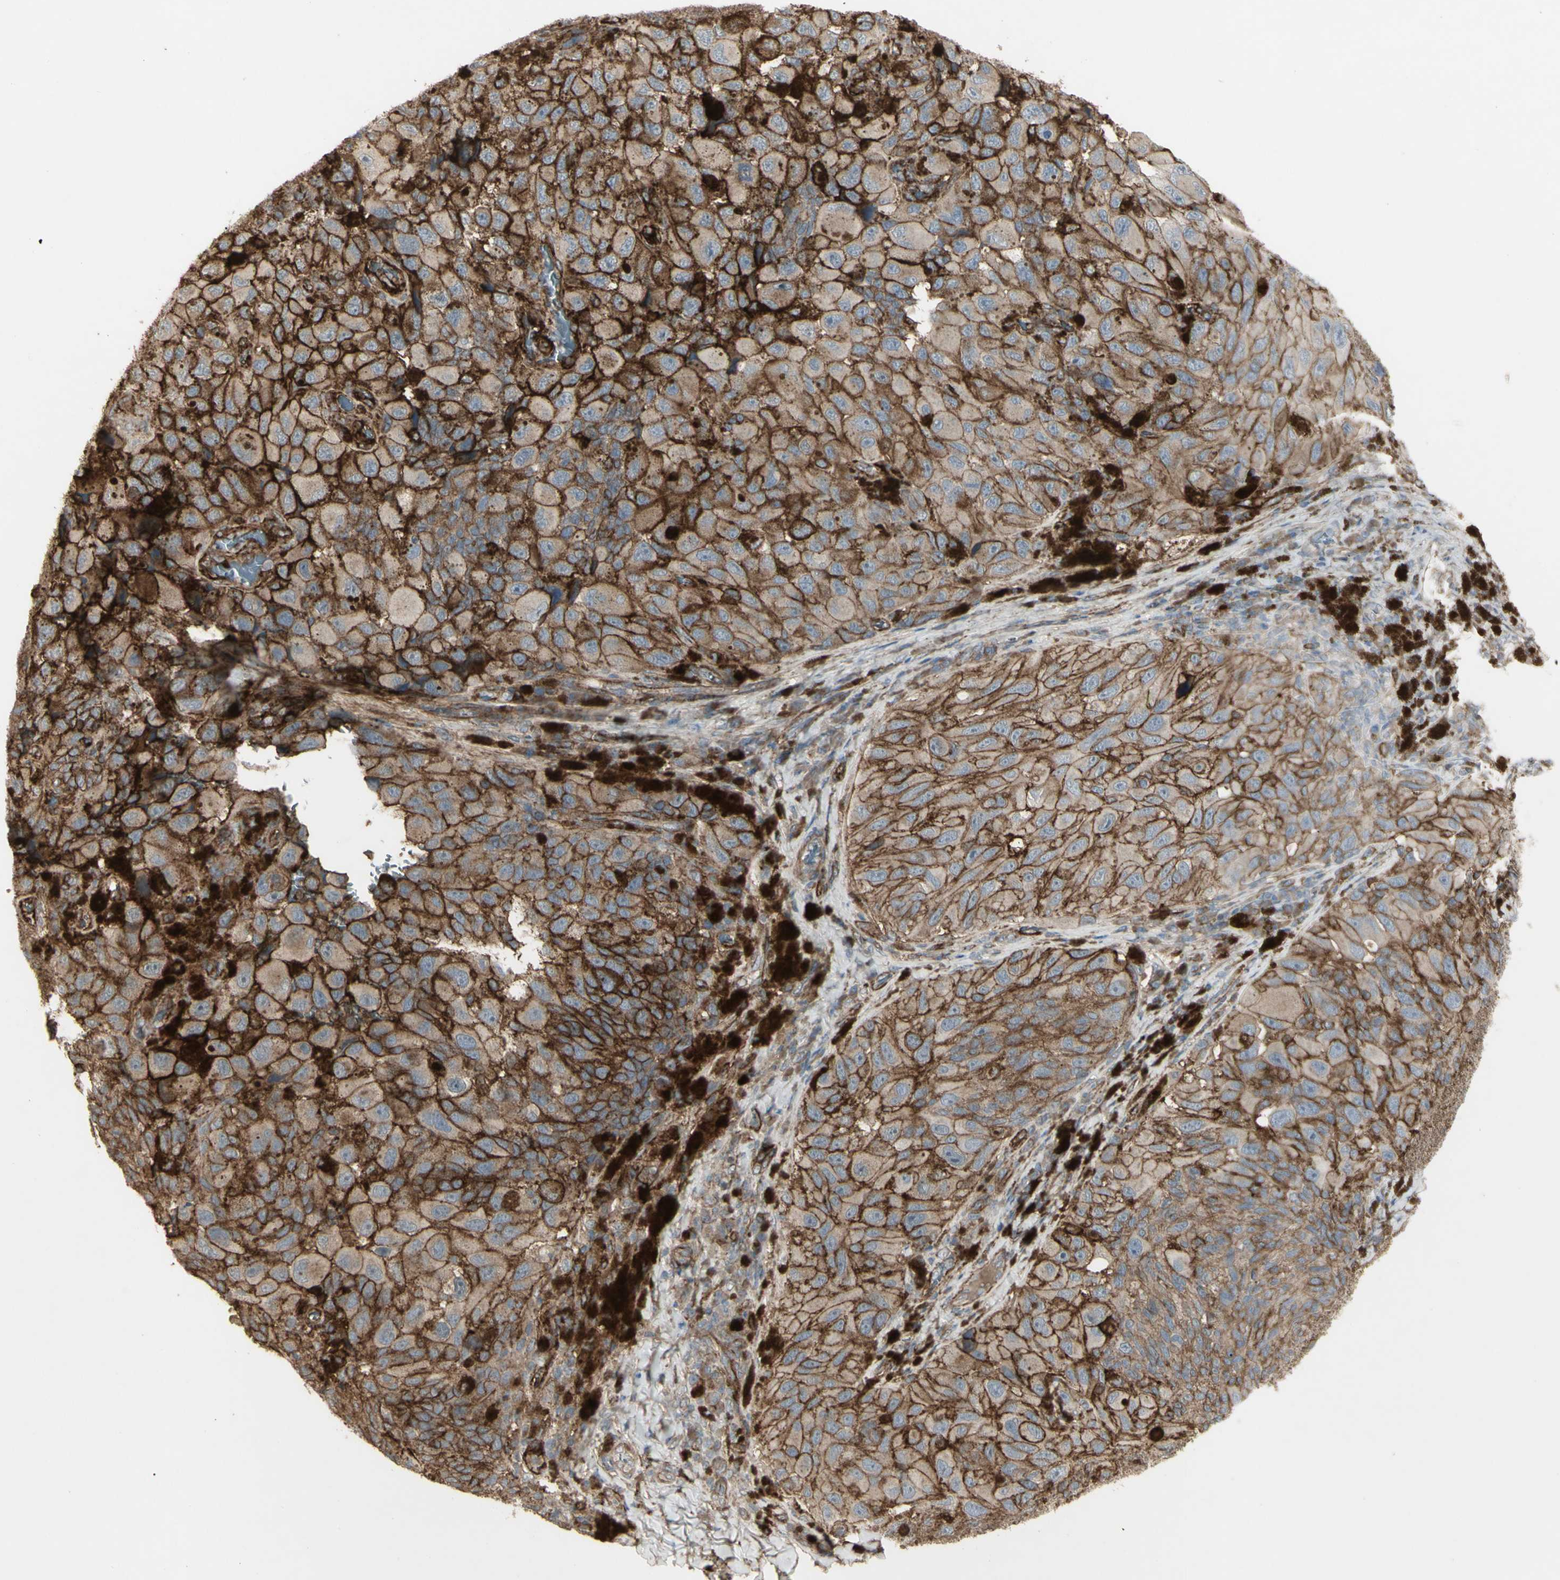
{"staining": {"intensity": "moderate", "quantity": ">75%", "location": "cytoplasmic/membranous"}, "tissue": "melanoma", "cell_type": "Tumor cells", "image_type": "cancer", "snomed": [{"axis": "morphology", "description": "Malignant melanoma, NOS"}, {"axis": "topography", "description": "Skin"}], "caption": "This histopathology image exhibits melanoma stained with IHC to label a protein in brown. The cytoplasmic/membranous of tumor cells show moderate positivity for the protein. Nuclei are counter-stained blue.", "gene": "CD276", "patient": {"sex": "female", "age": 73}}